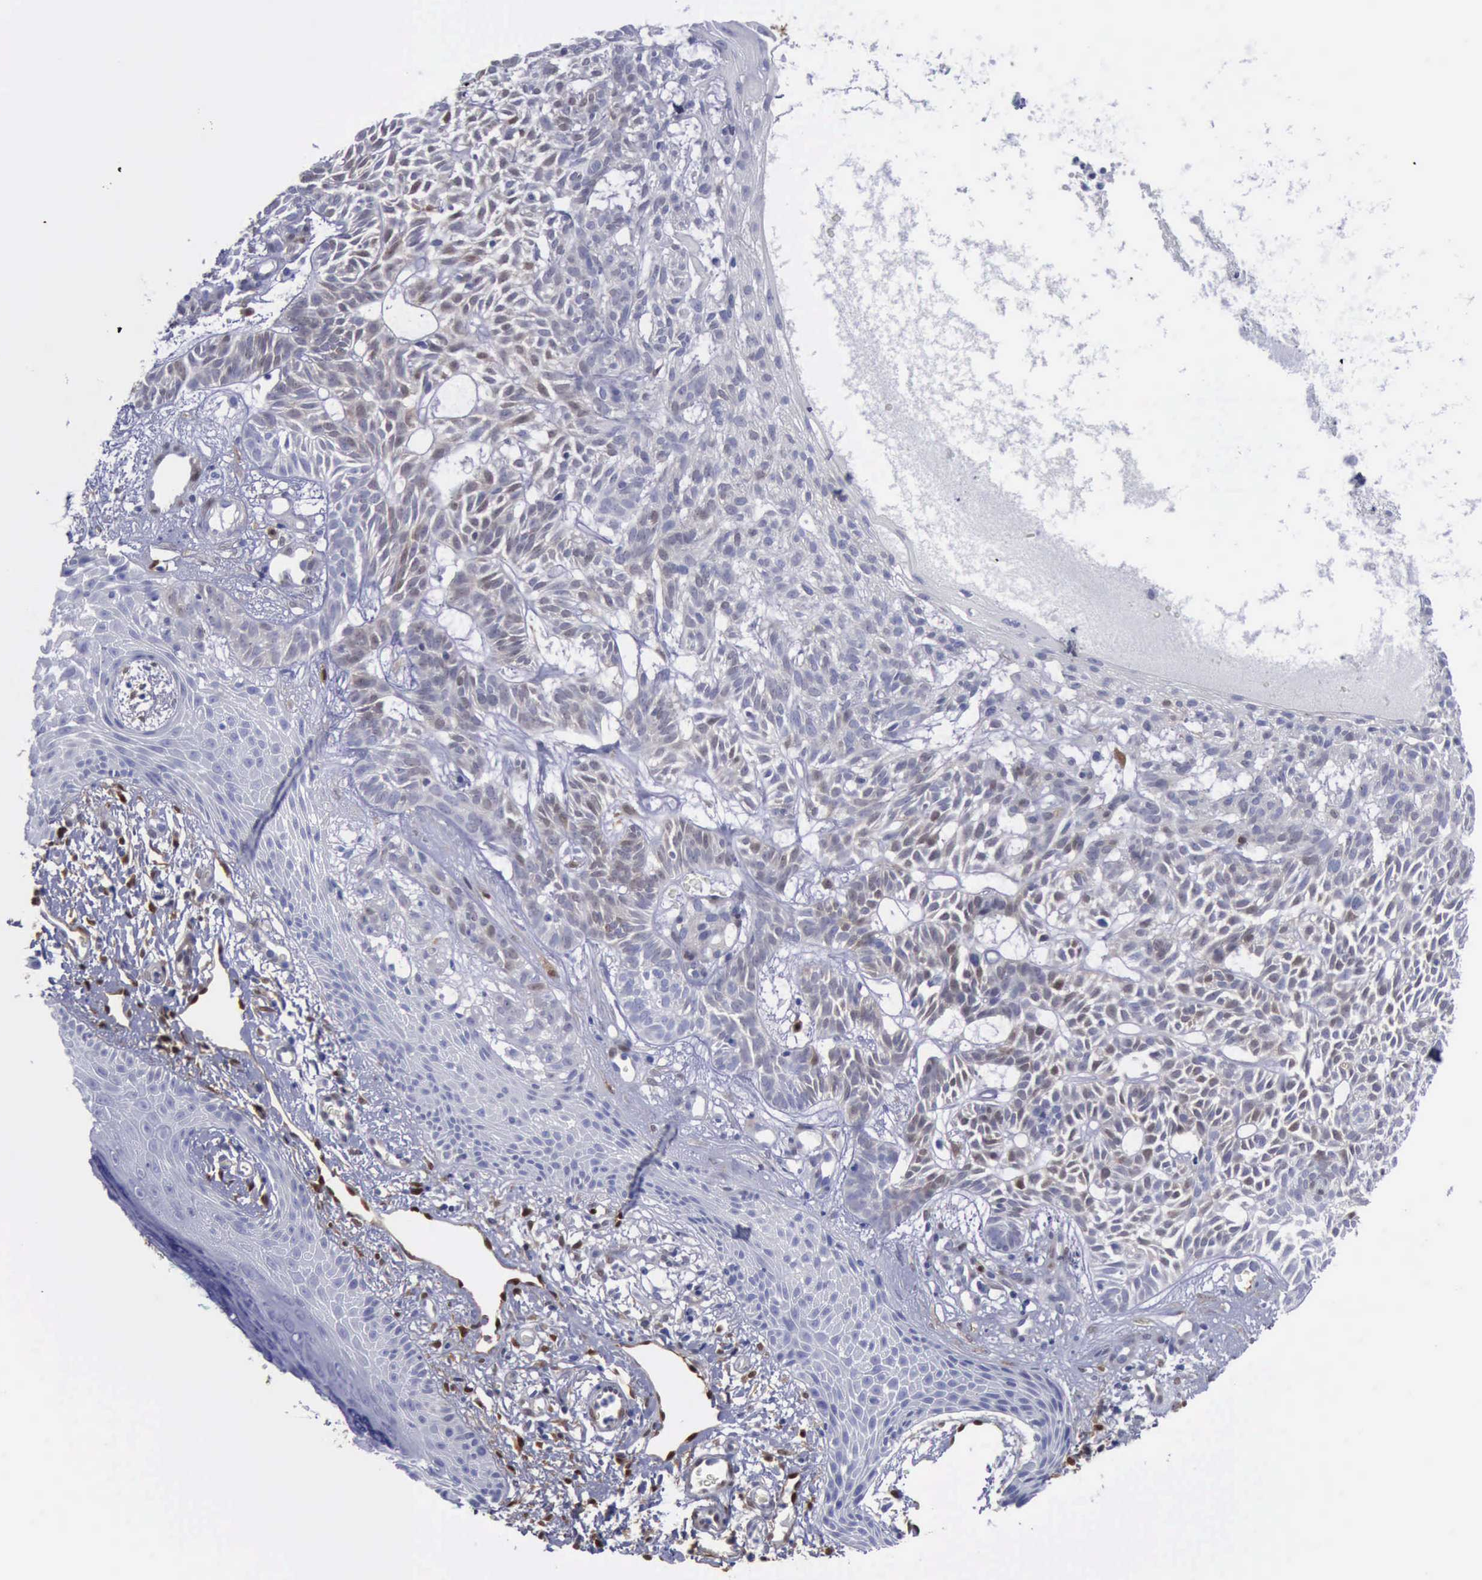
{"staining": {"intensity": "negative", "quantity": "none", "location": "none"}, "tissue": "skin cancer", "cell_type": "Tumor cells", "image_type": "cancer", "snomed": [{"axis": "morphology", "description": "Basal cell carcinoma"}, {"axis": "topography", "description": "Skin"}], "caption": "IHC of human skin cancer (basal cell carcinoma) shows no positivity in tumor cells. (Stains: DAB (3,3'-diaminobenzidine) immunohistochemistry (IHC) with hematoxylin counter stain, Microscopy: brightfield microscopy at high magnification).", "gene": "FHL1", "patient": {"sex": "male", "age": 75}}